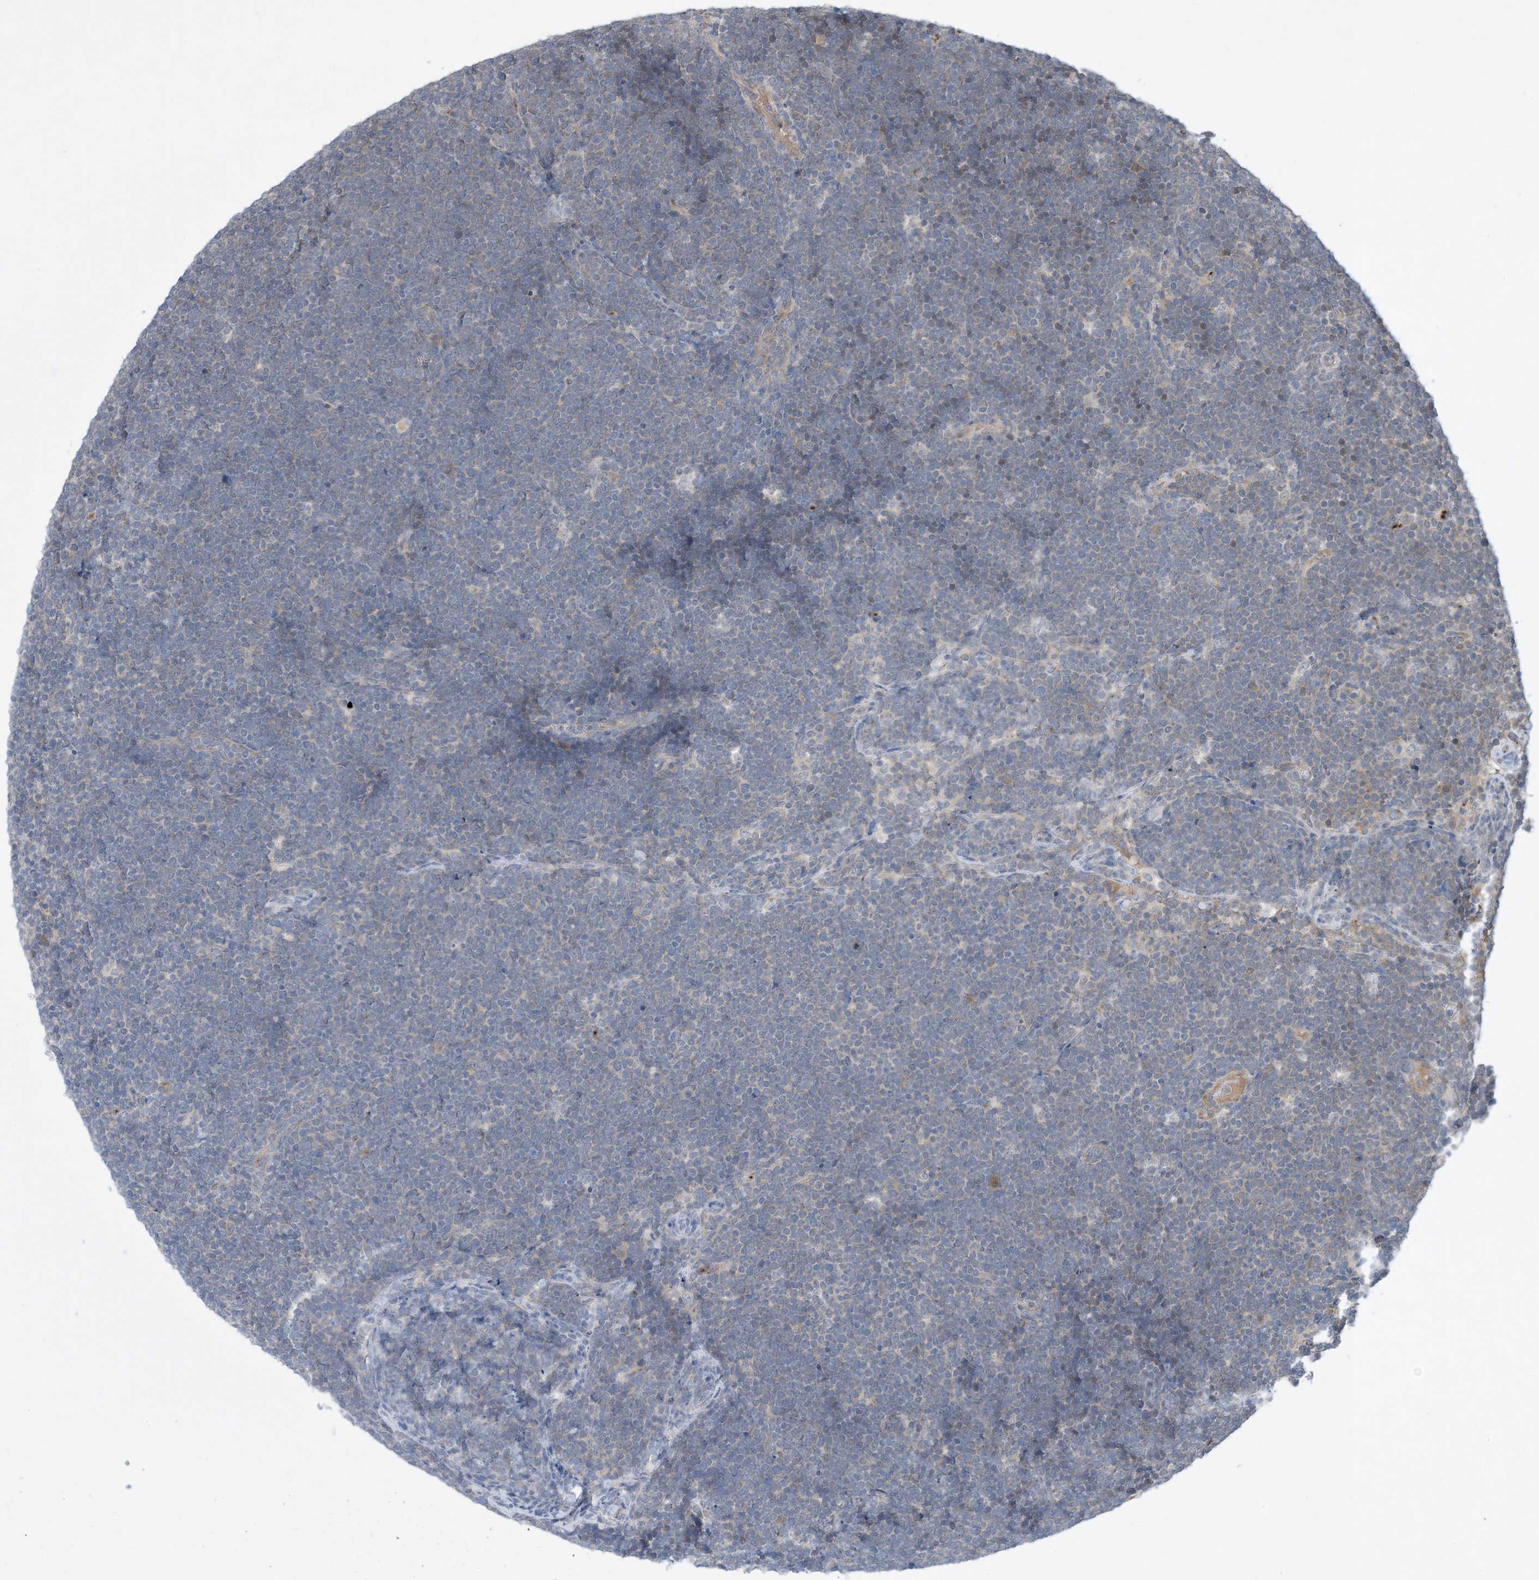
{"staining": {"intensity": "negative", "quantity": "none", "location": "none"}, "tissue": "lymphoma", "cell_type": "Tumor cells", "image_type": "cancer", "snomed": [{"axis": "morphology", "description": "Malignant lymphoma, non-Hodgkin's type, High grade"}, {"axis": "topography", "description": "Lymph node"}], "caption": "There is no significant positivity in tumor cells of high-grade malignant lymphoma, non-Hodgkin's type.", "gene": "TINAG", "patient": {"sex": "male", "age": 13}}